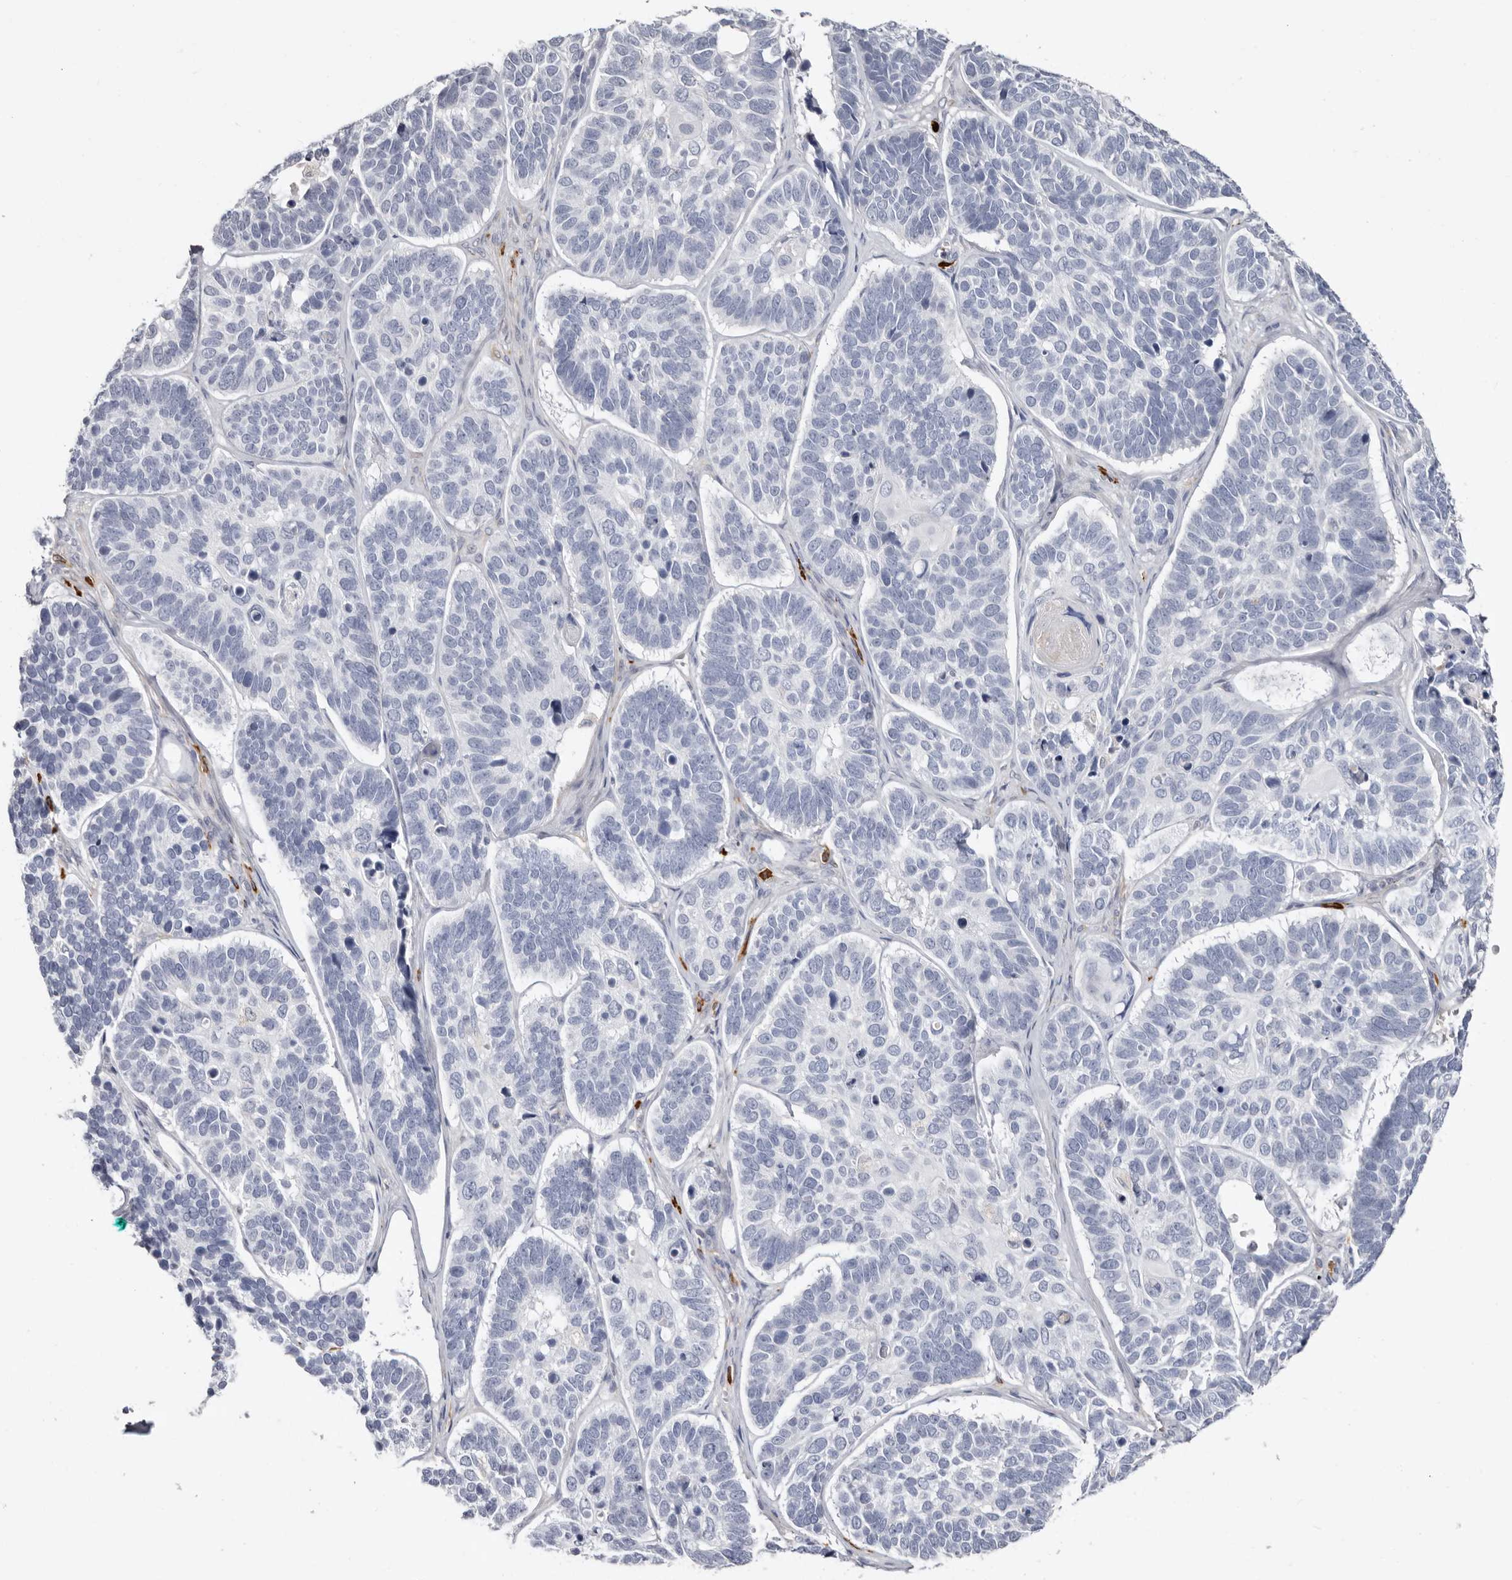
{"staining": {"intensity": "negative", "quantity": "none", "location": "none"}, "tissue": "skin cancer", "cell_type": "Tumor cells", "image_type": "cancer", "snomed": [{"axis": "morphology", "description": "Basal cell carcinoma"}, {"axis": "topography", "description": "Skin"}], "caption": "The histopathology image shows no significant positivity in tumor cells of basal cell carcinoma (skin). (DAB immunohistochemistry visualized using brightfield microscopy, high magnification).", "gene": "PKDCC", "patient": {"sex": "male", "age": 62}}